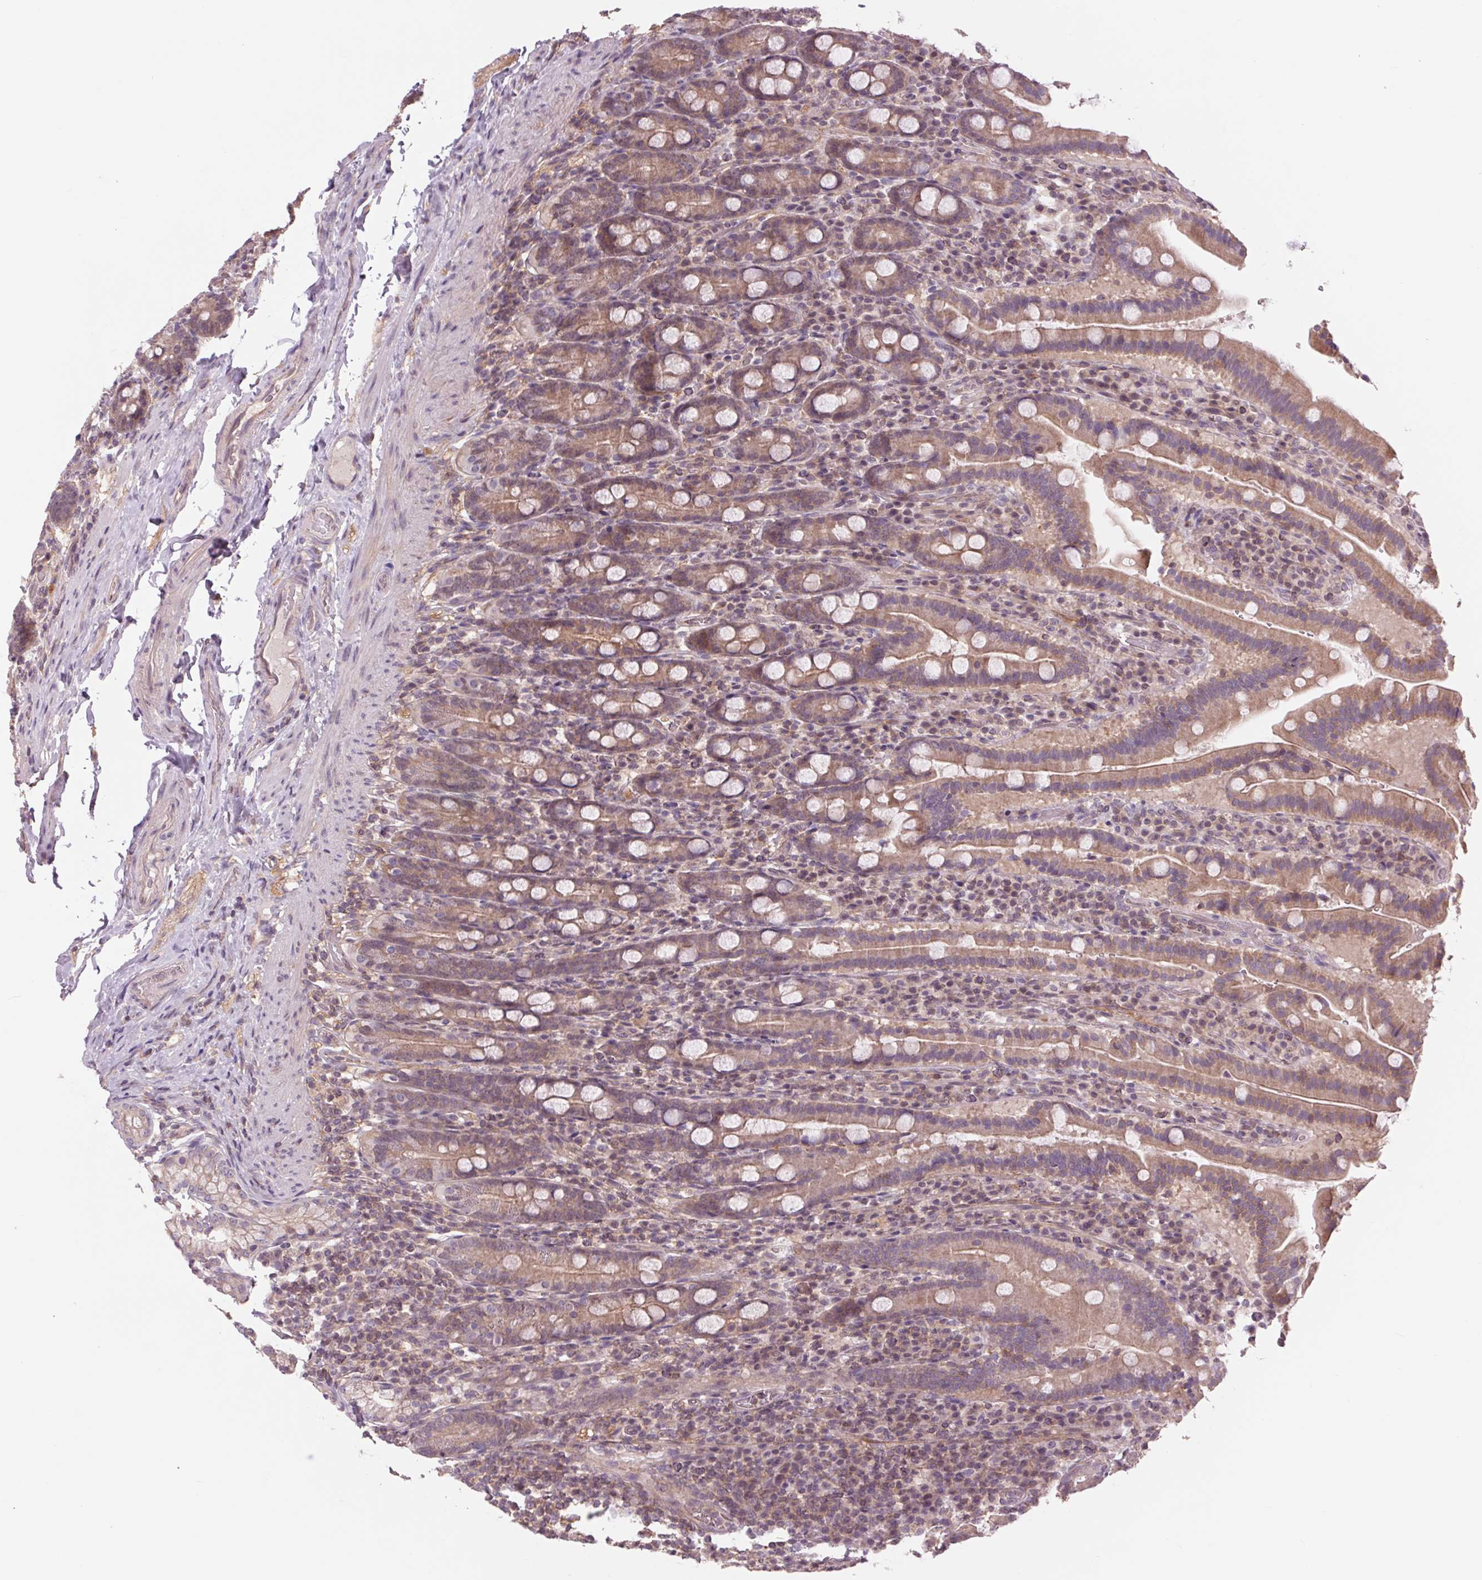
{"staining": {"intensity": "weak", "quantity": ">75%", "location": "cytoplasmic/membranous"}, "tissue": "small intestine", "cell_type": "Glandular cells", "image_type": "normal", "snomed": [{"axis": "morphology", "description": "Normal tissue, NOS"}, {"axis": "topography", "description": "Small intestine"}], "caption": "A photomicrograph showing weak cytoplasmic/membranous positivity in about >75% of glandular cells in benign small intestine, as visualized by brown immunohistochemical staining.", "gene": "SH3RF2", "patient": {"sex": "male", "age": 26}}